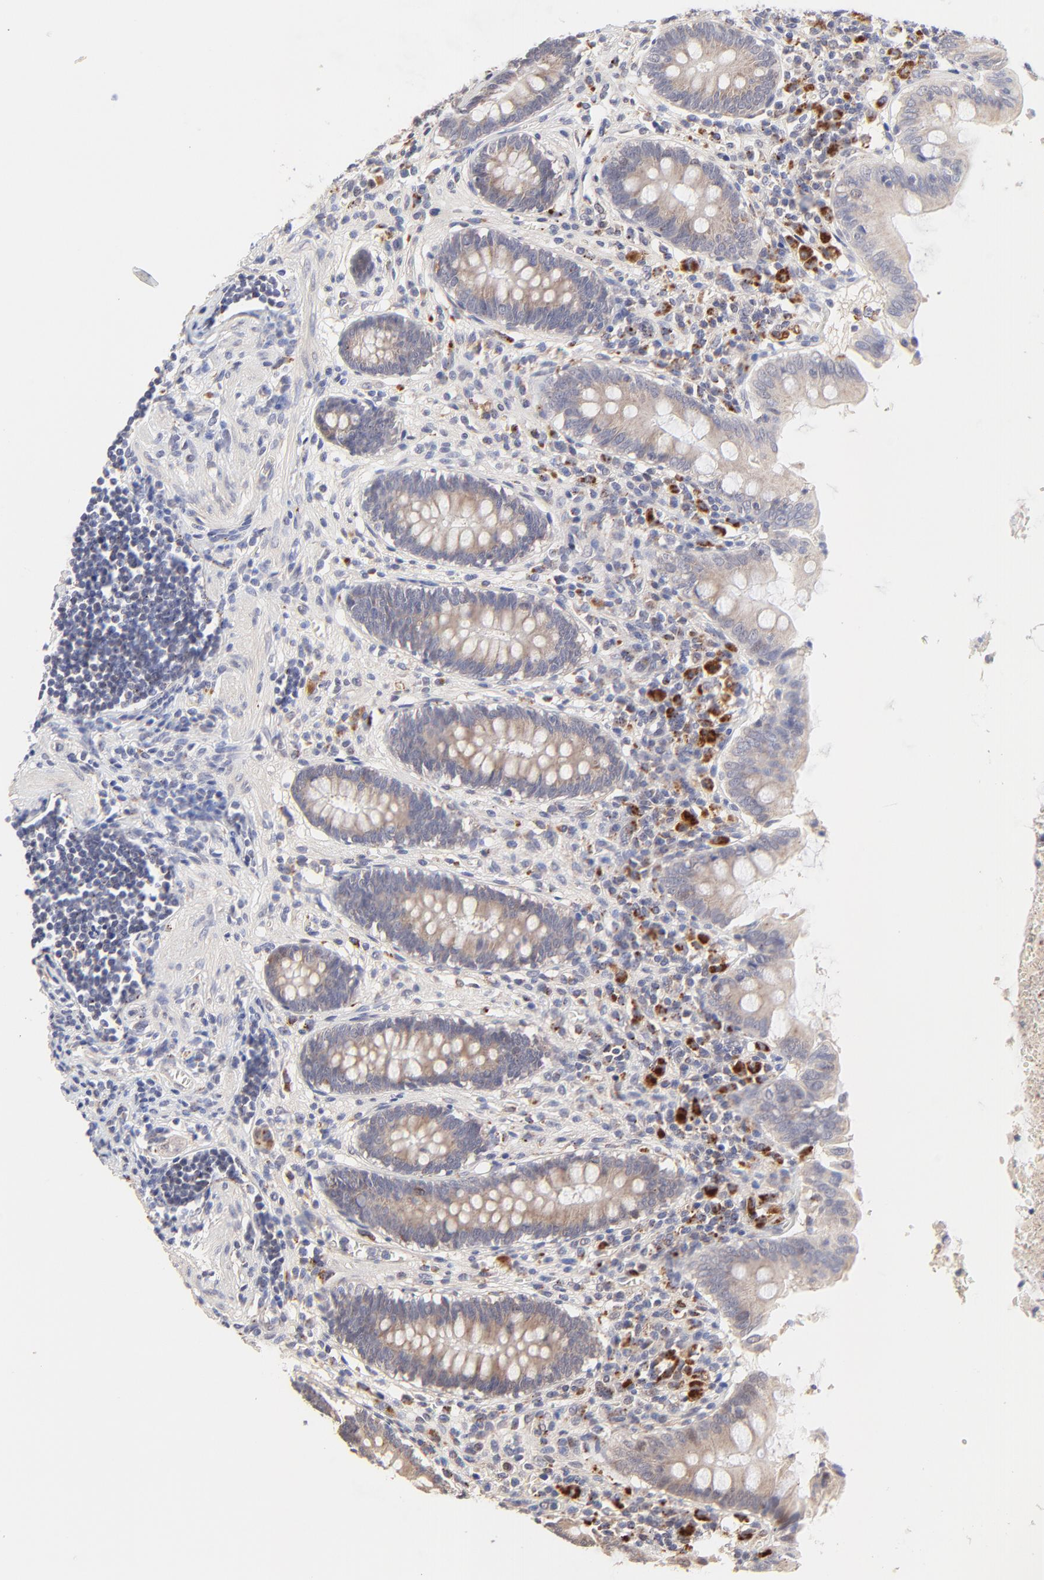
{"staining": {"intensity": "weak", "quantity": "25%-75%", "location": "cytoplasmic/membranous"}, "tissue": "appendix", "cell_type": "Glandular cells", "image_type": "normal", "snomed": [{"axis": "morphology", "description": "Normal tissue, NOS"}, {"axis": "topography", "description": "Appendix"}], "caption": "Approximately 25%-75% of glandular cells in normal human appendix exhibit weak cytoplasmic/membranous protein staining as visualized by brown immunohistochemical staining.", "gene": "PDE4B", "patient": {"sex": "female", "age": 50}}